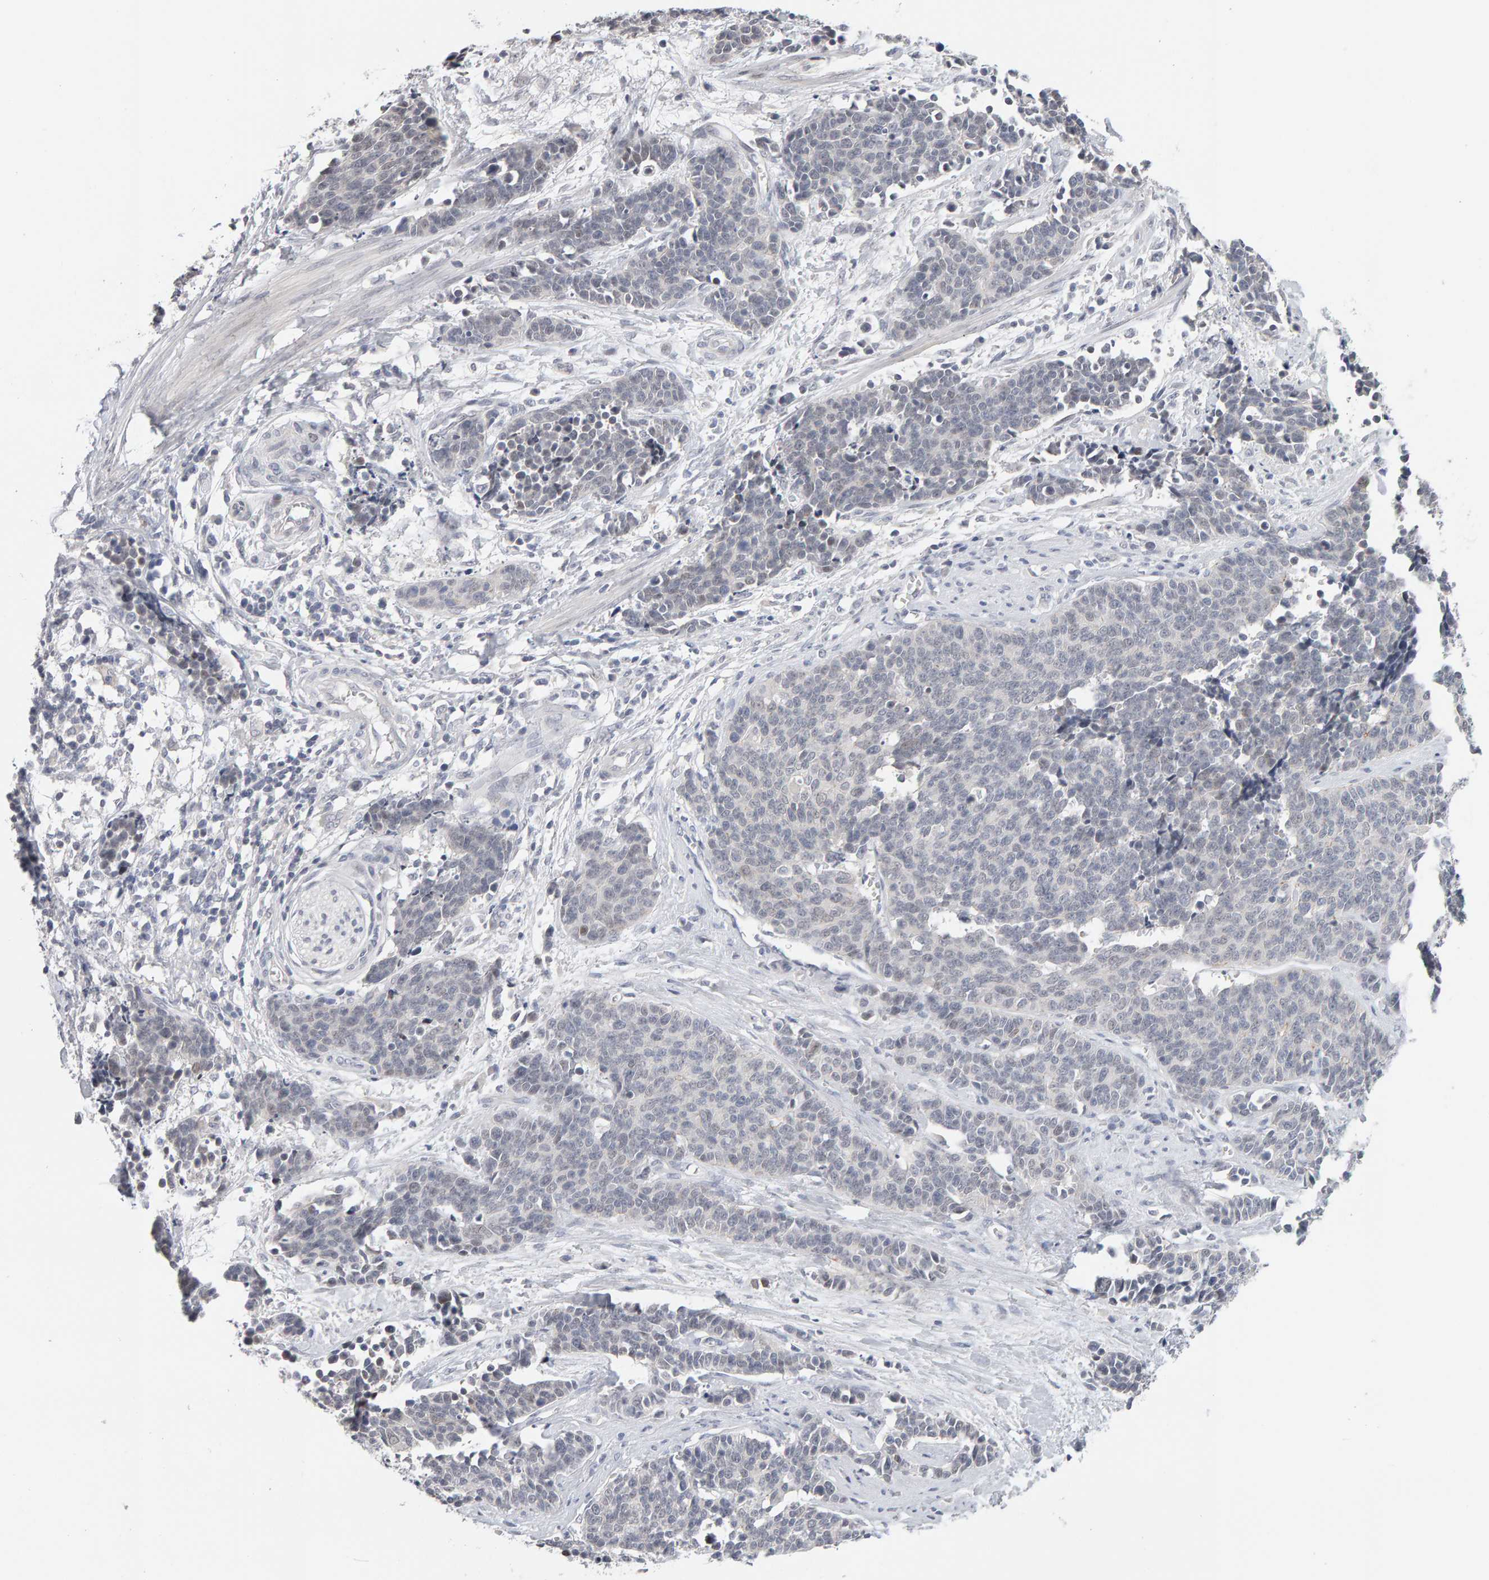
{"staining": {"intensity": "negative", "quantity": "none", "location": "none"}, "tissue": "cervical cancer", "cell_type": "Tumor cells", "image_type": "cancer", "snomed": [{"axis": "morphology", "description": "Squamous cell carcinoma, NOS"}, {"axis": "topography", "description": "Cervix"}], "caption": "Cervical cancer was stained to show a protein in brown. There is no significant expression in tumor cells. (Immunohistochemistry, brightfield microscopy, high magnification).", "gene": "HNF4A", "patient": {"sex": "female", "age": 35}}